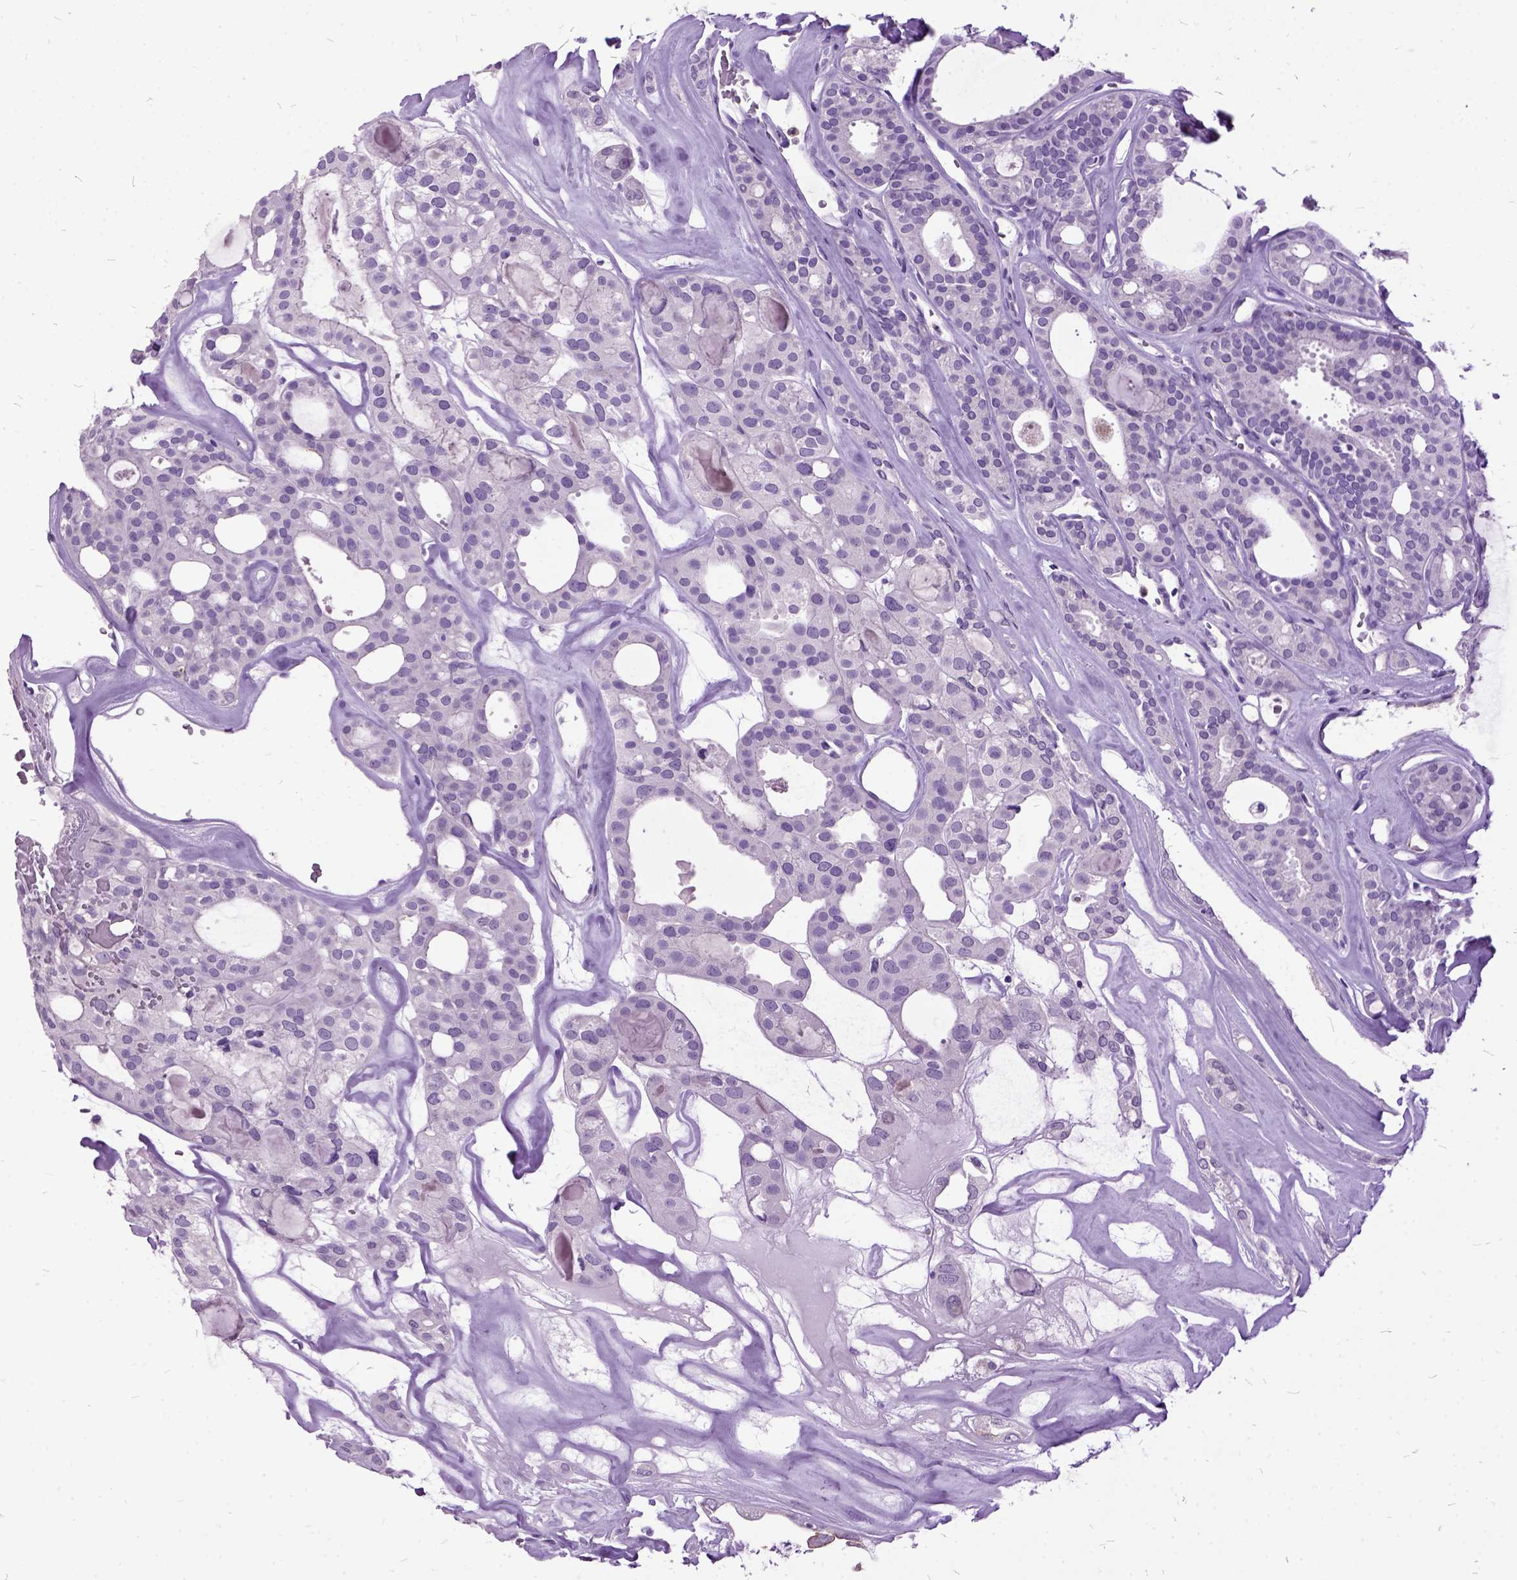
{"staining": {"intensity": "negative", "quantity": "none", "location": "none"}, "tissue": "thyroid cancer", "cell_type": "Tumor cells", "image_type": "cancer", "snomed": [{"axis": "morphology", "description": "Follicular adenoma carcinoma, NOS"}, {"axis": "topography", "description": "Thyroid gland"}], "caption": "This is a micrograph of immunohistochemistry staining of follicular adenoma carcinoma (thyroid), which shows no staining in tumor cells.", "gene": "MME", "patient": {"sex": "male", "age": 75}}